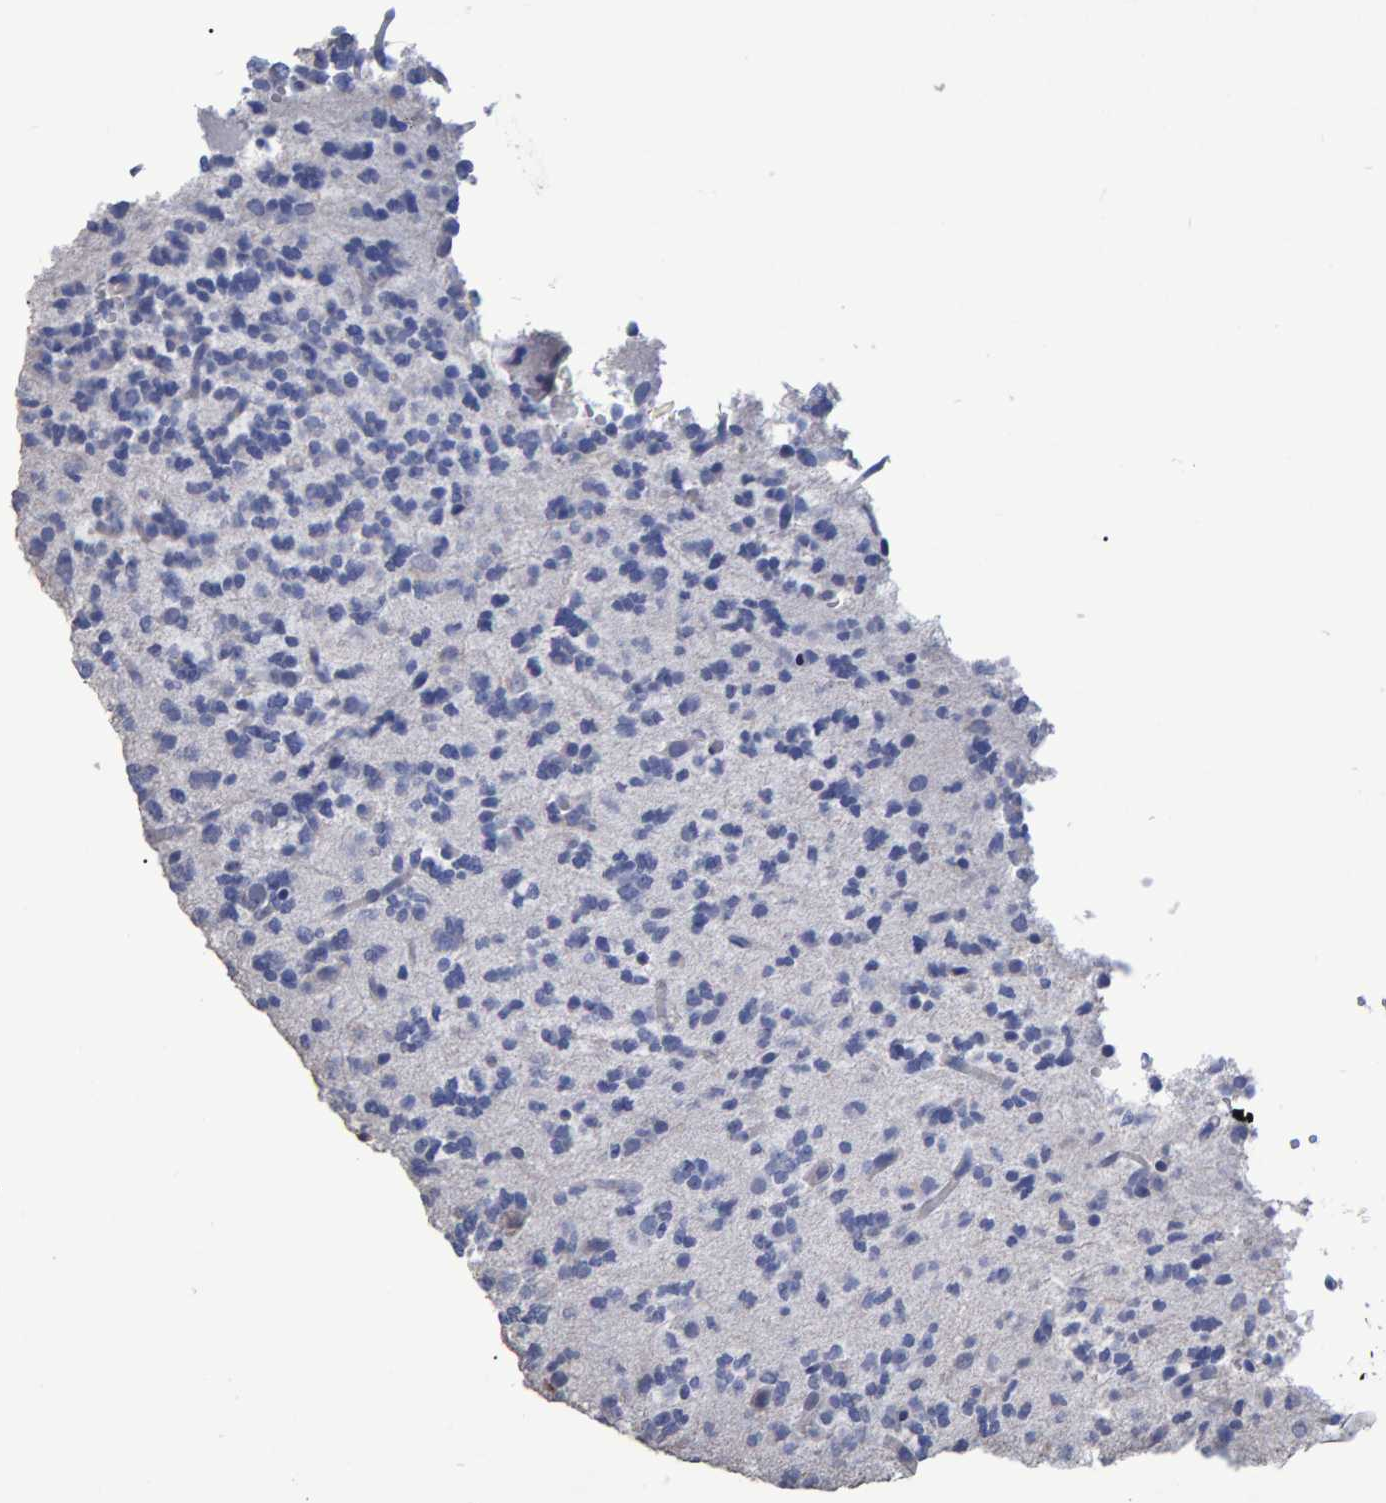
{"staining": {"intensity": "negative", "quantity": "none", "location": "none"}, "tissue": "glioma", "cell_type": "Tumor cells", "image_type": "cancer", "snomed": [{"axis": "morphology", "description": "Glioma, malignant, Low grade"}, {"axis": "topography", "description": "Brain"}], "caption": "High magnification brightfield microscopy of glioma stained with DAB (3,3'-diaminobenzidine) (brown) and counterstained with hematoxylin (blue): tumor cells show no significant expression. (DAB immunohistochemistry (IHC), high magnification).", "gene": "HEMGN", "patient": {"sex": "male", "age": 38}}